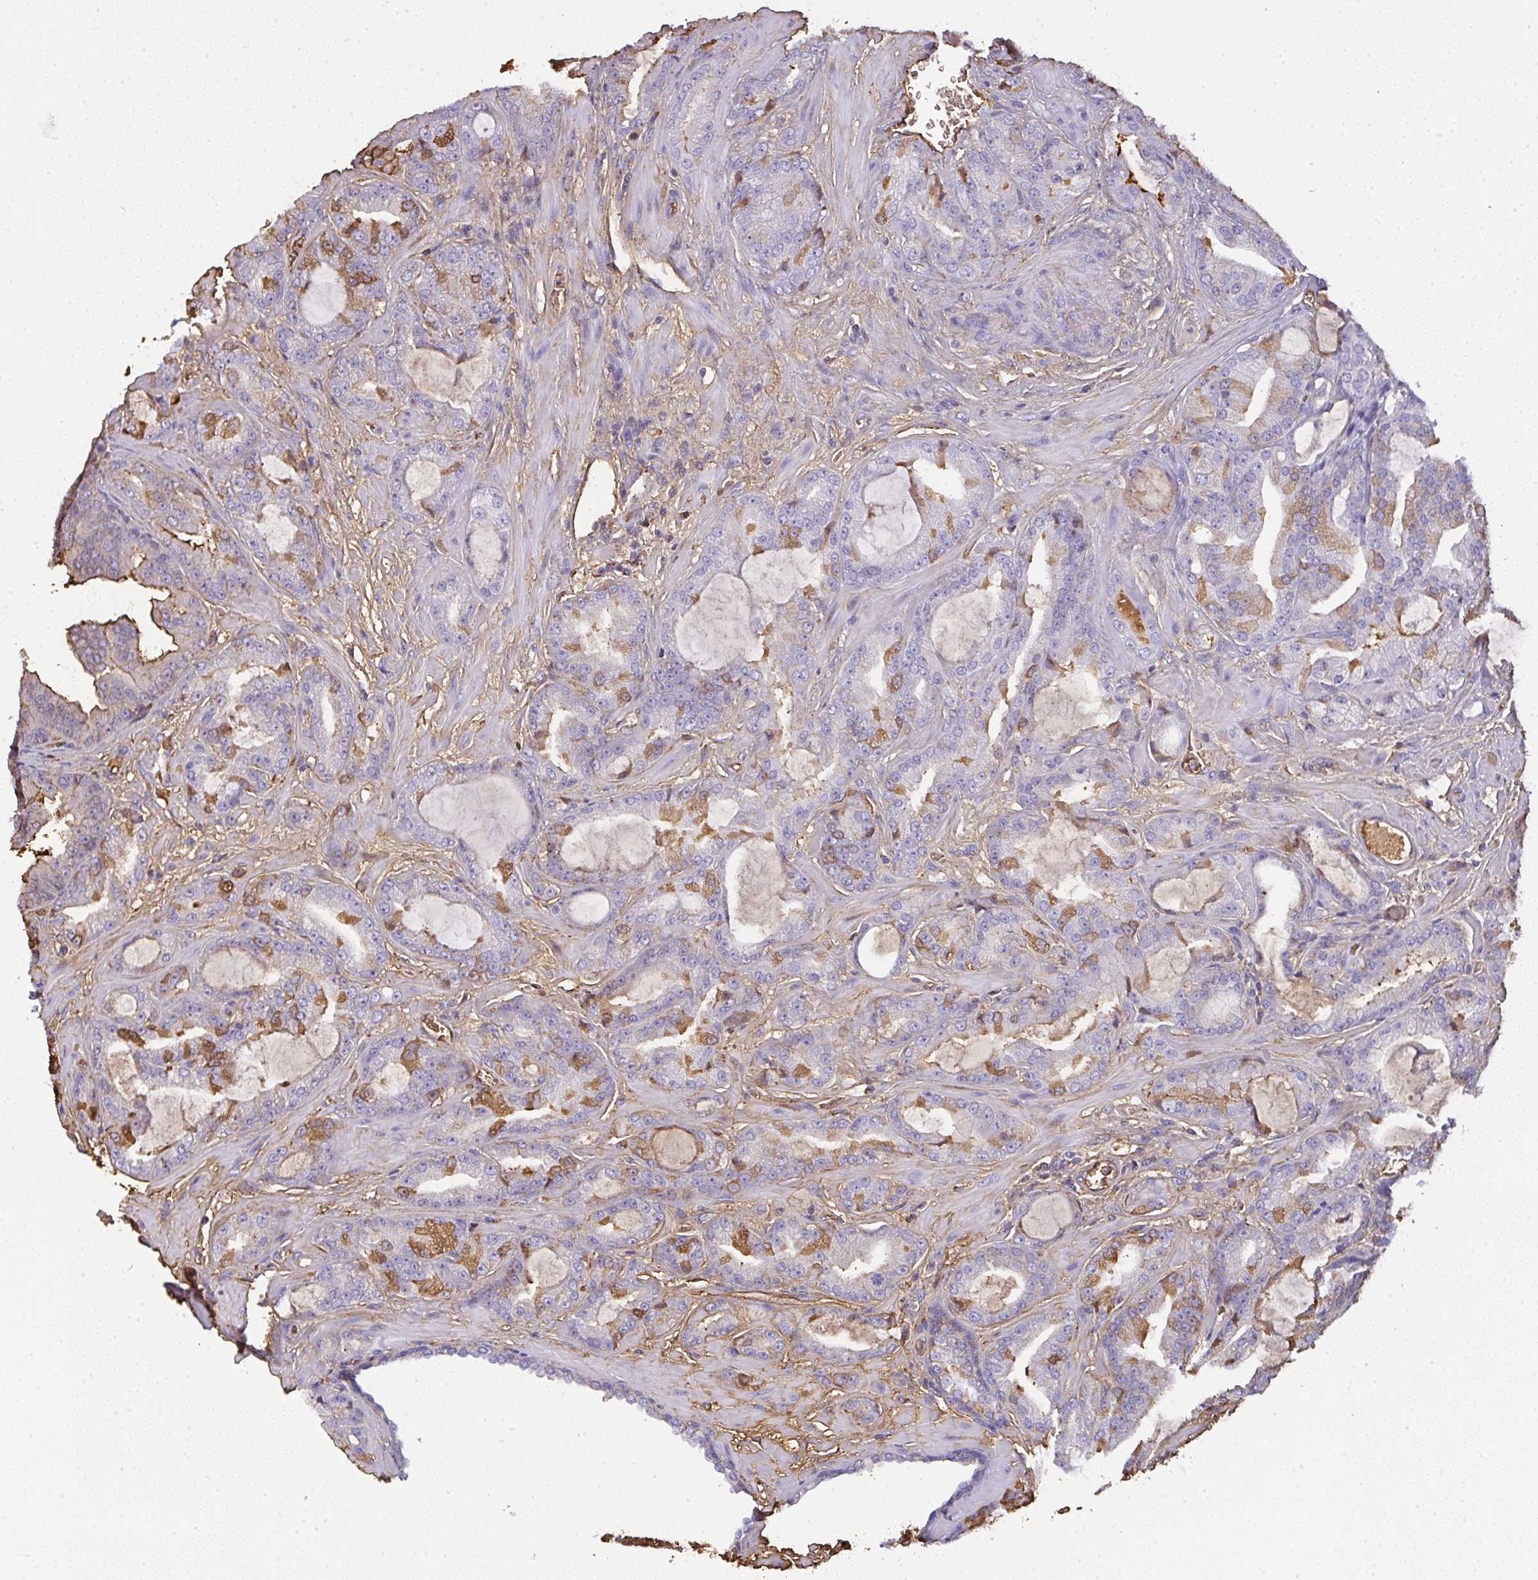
{"staining": {"intensity": "moderate", "quantity": "<25%", "location": "cytoplasmic/membranous"}, "tissue": "prostate cancer", "cell_type": "Tumor cells", "image_type": "cancer", "snomed": [{"axis": "morphology", "description": "Adenocarcinoma, High grade"}, {"axis": "topography", "description": "Prostate"}], "caption": "Human high-grade adenocarcinoma (prostate) stained with a brown dye displays moderate cytoplasmic/membranous positive staining in approximately <25% of tumor cells.", "gene": "SMYD5", "patient": {"sex": "male", "age": 68}}